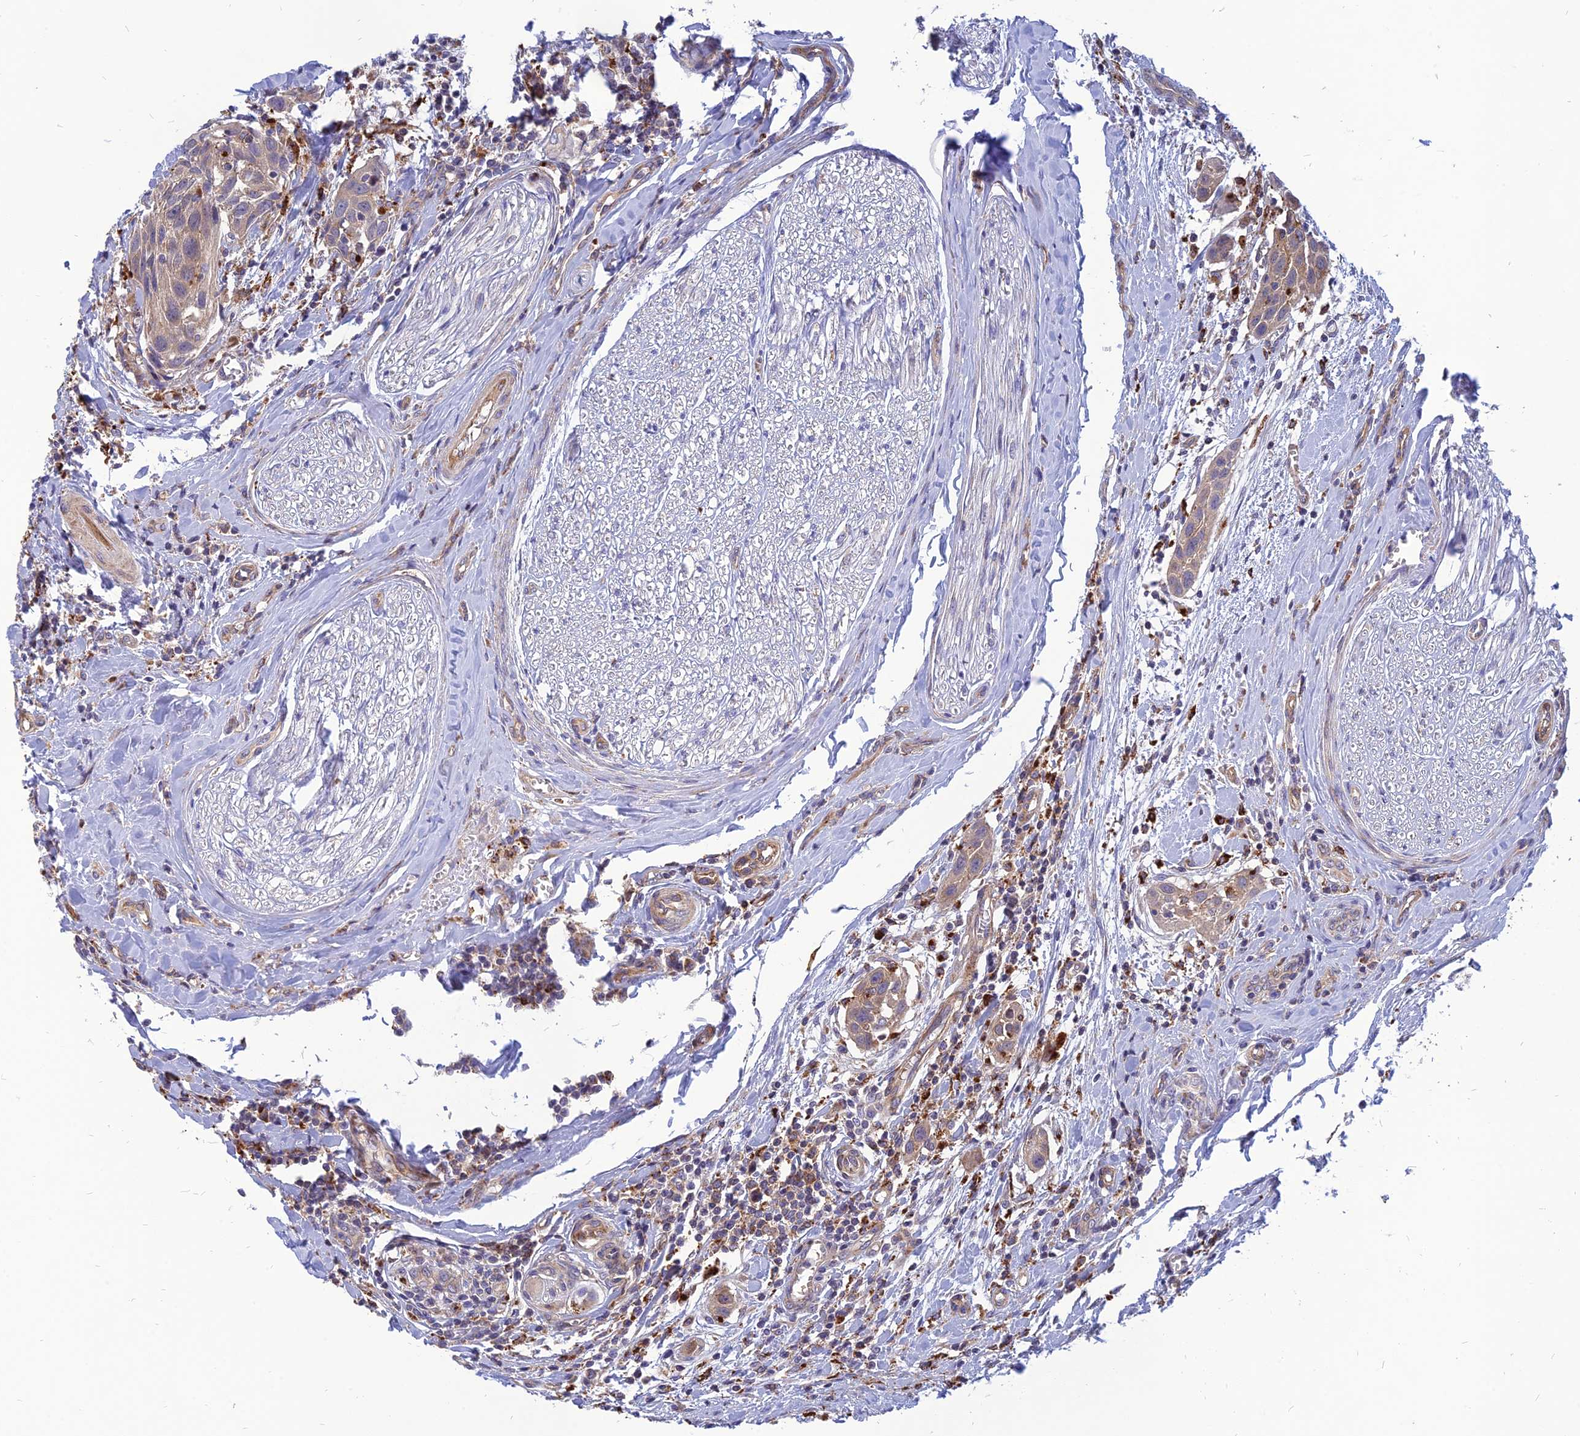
{"staining": {"intensity": "weak", "quantity": "25%-75%", "location": "cytoplasmic/membranous"}, "tissue": "head and neck cancer", "cell_type": "Tumor cells", "image_type": "cancer", "snomed": [{"axis": "morphology", "description": "Squamous cell carcinoma, NOS"}, {"axis": "topography", "description": "Oral tissue"}, {"axis": "topography", "description": "Head-Neck"}], "caption": "A brown stain highlights weak cytoplasmic/membranous staining of a protein in human head and neck cancer tumor cells. The staining was performed using DAB (3,3'-diaminobenzidine) to visualize the protein expression in brown, while the nuclei were stained in blue with hematoxylin (Magnification: 20x).", "gene": "PHKA2", "patient": {"sex": "female", "age": 50}}